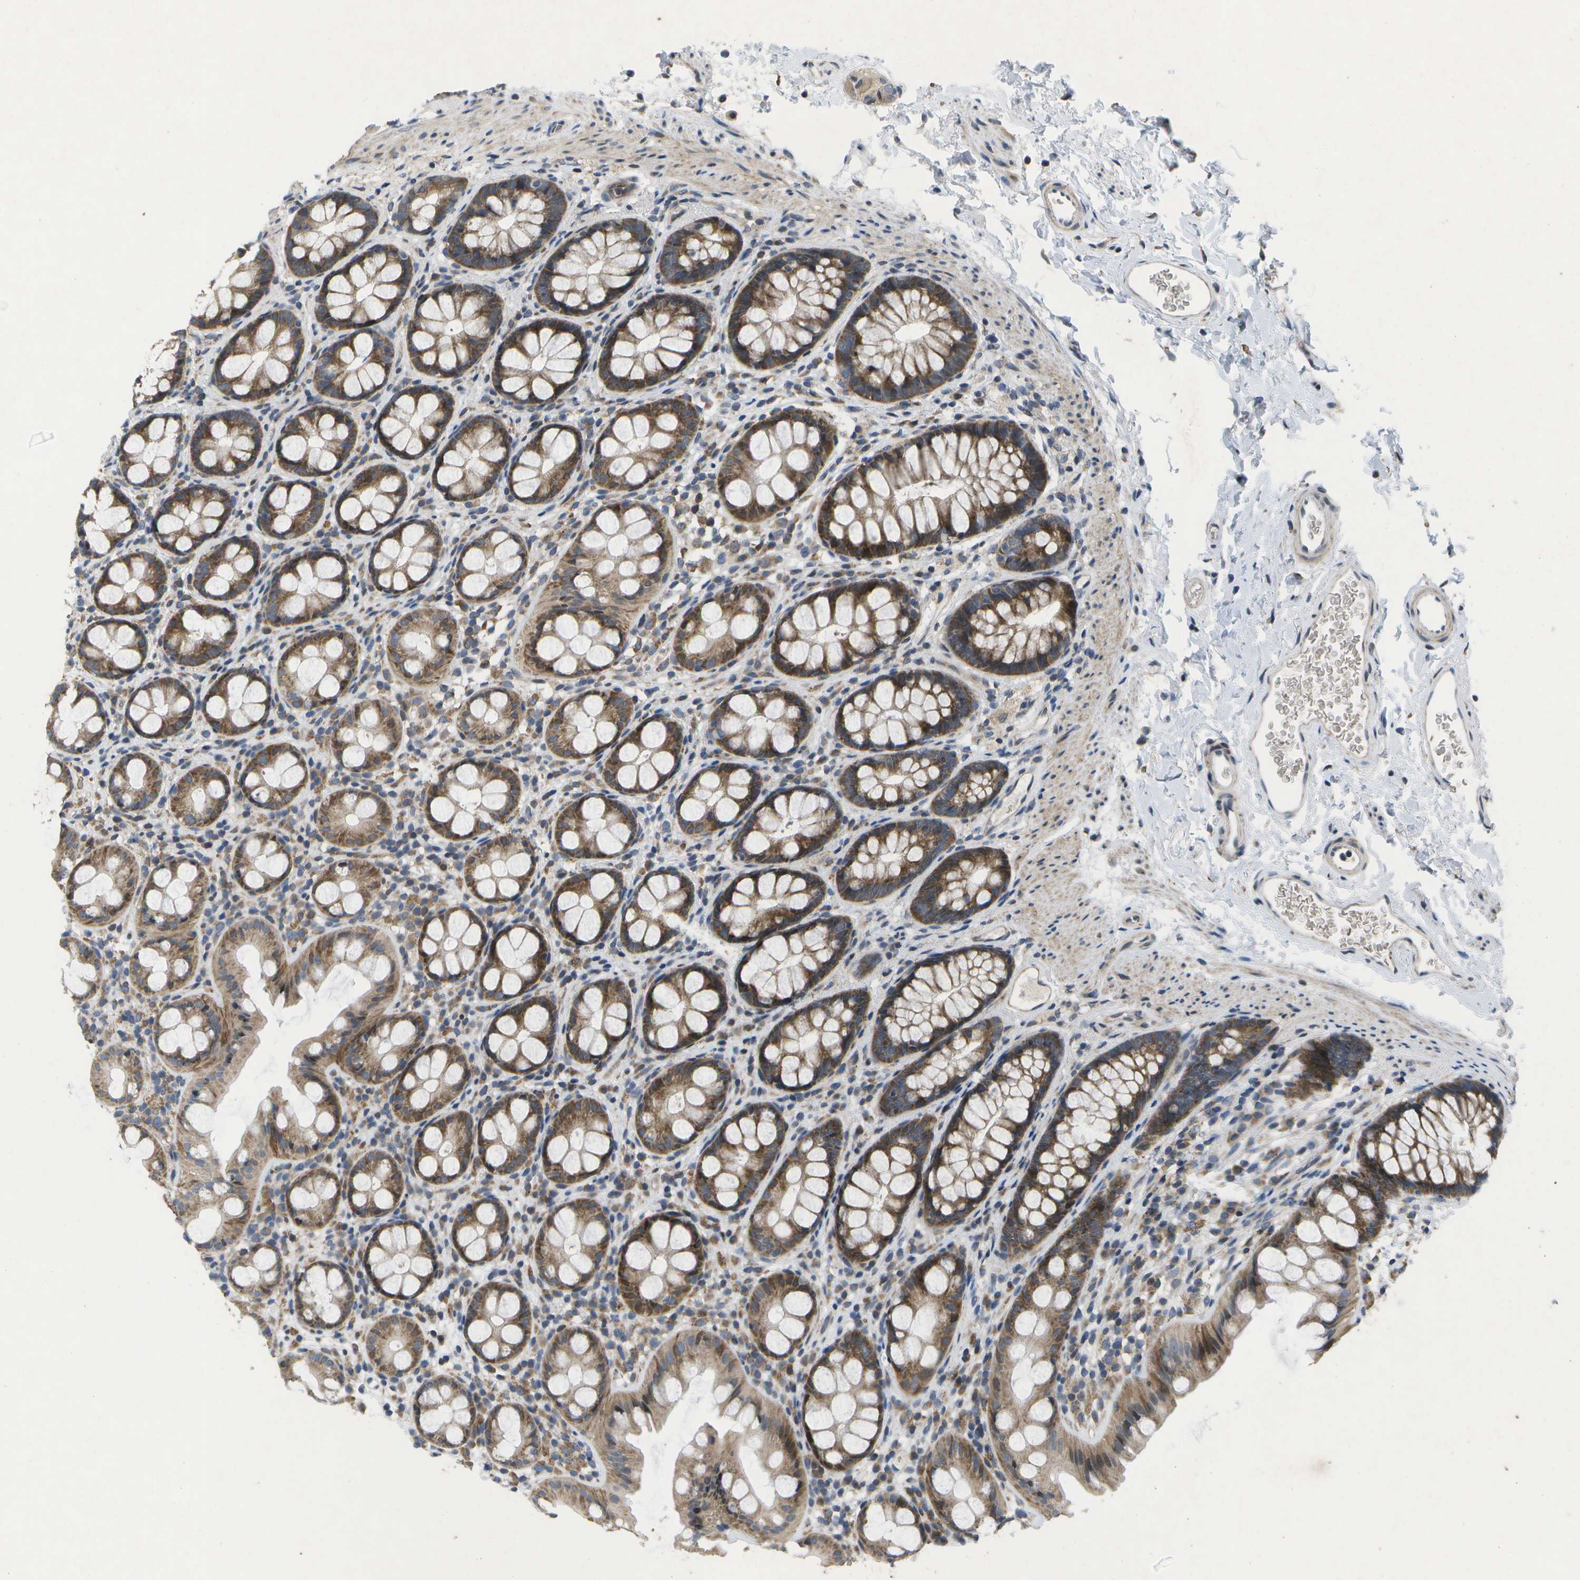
{"staining": {"intensity": "moderate", "quantity": ">75%", "location": "cytoplasmic/membranous"}, "tissue": "rectum", "cell_type": "Glandular cells", "image_type": "normal", "snomed": [{"axis": "morphology", "description": "Normal tissue, NOS"}, {"axis": "topography", "description": "Rectum"}], "caption": "Protein analysis of normal rectum exhibits moderate cytoplasmic/membranous positivity in approximately >75% of glandular cells.", "gene": "HADHA", "patient": {"sex": "female", "age": 65}}